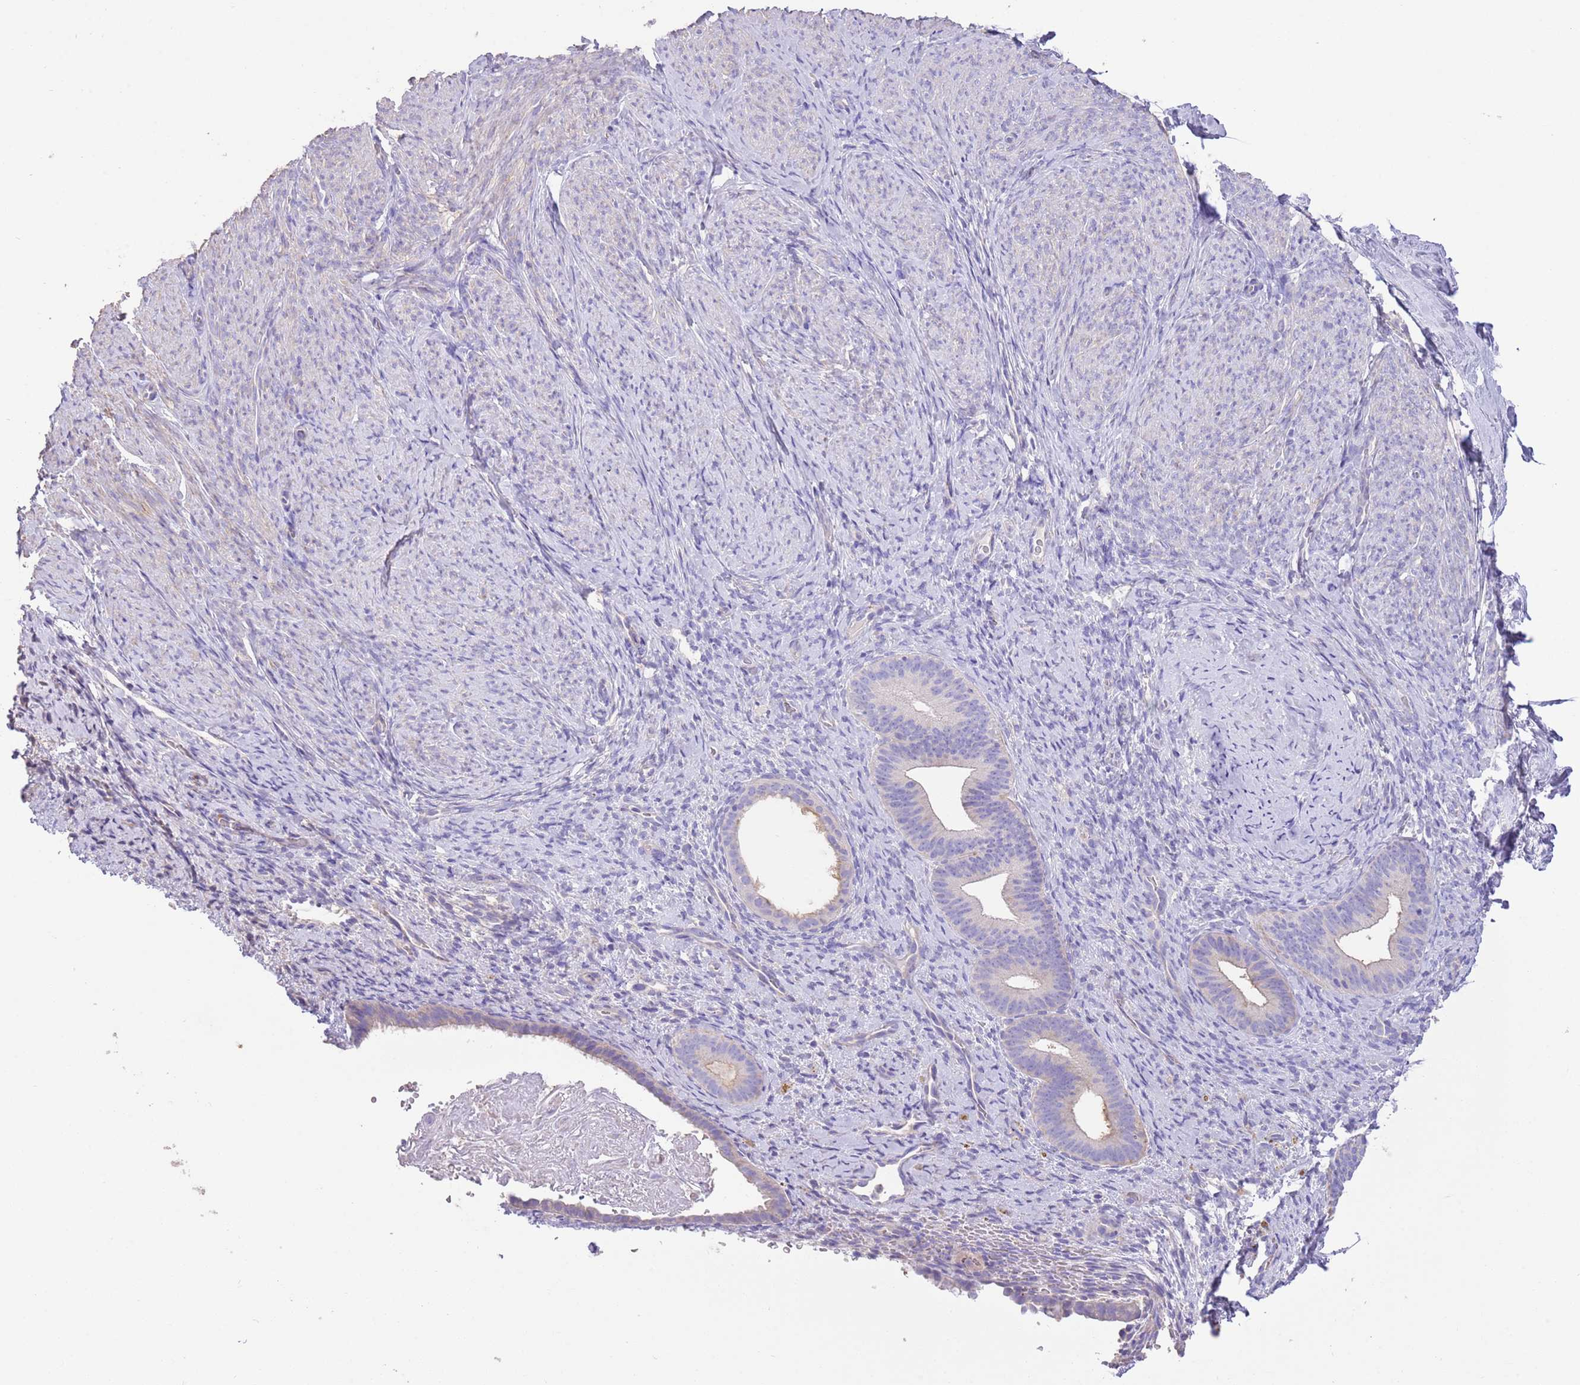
{"staining": {"intensity": "negative", "quantity": "none", "location": "none"}, "tissue": "endometrium", "cell_type": "Cells in endometrial stroma", "image_type": "normal", "snomed": [{"axis": "morphology", "description": "Normal tissue, NOS"}, {"axis": "topography", "description": "Endometrium"}], "caption": "A high-resolution histopathology image shows immunohistochemistry (IHC) staining of benign endometrium, which shows no significant positivity in cells in endometrial stroma.", "gene": "SFTPA1", "patient": {"sex": "female", "age": 65}}